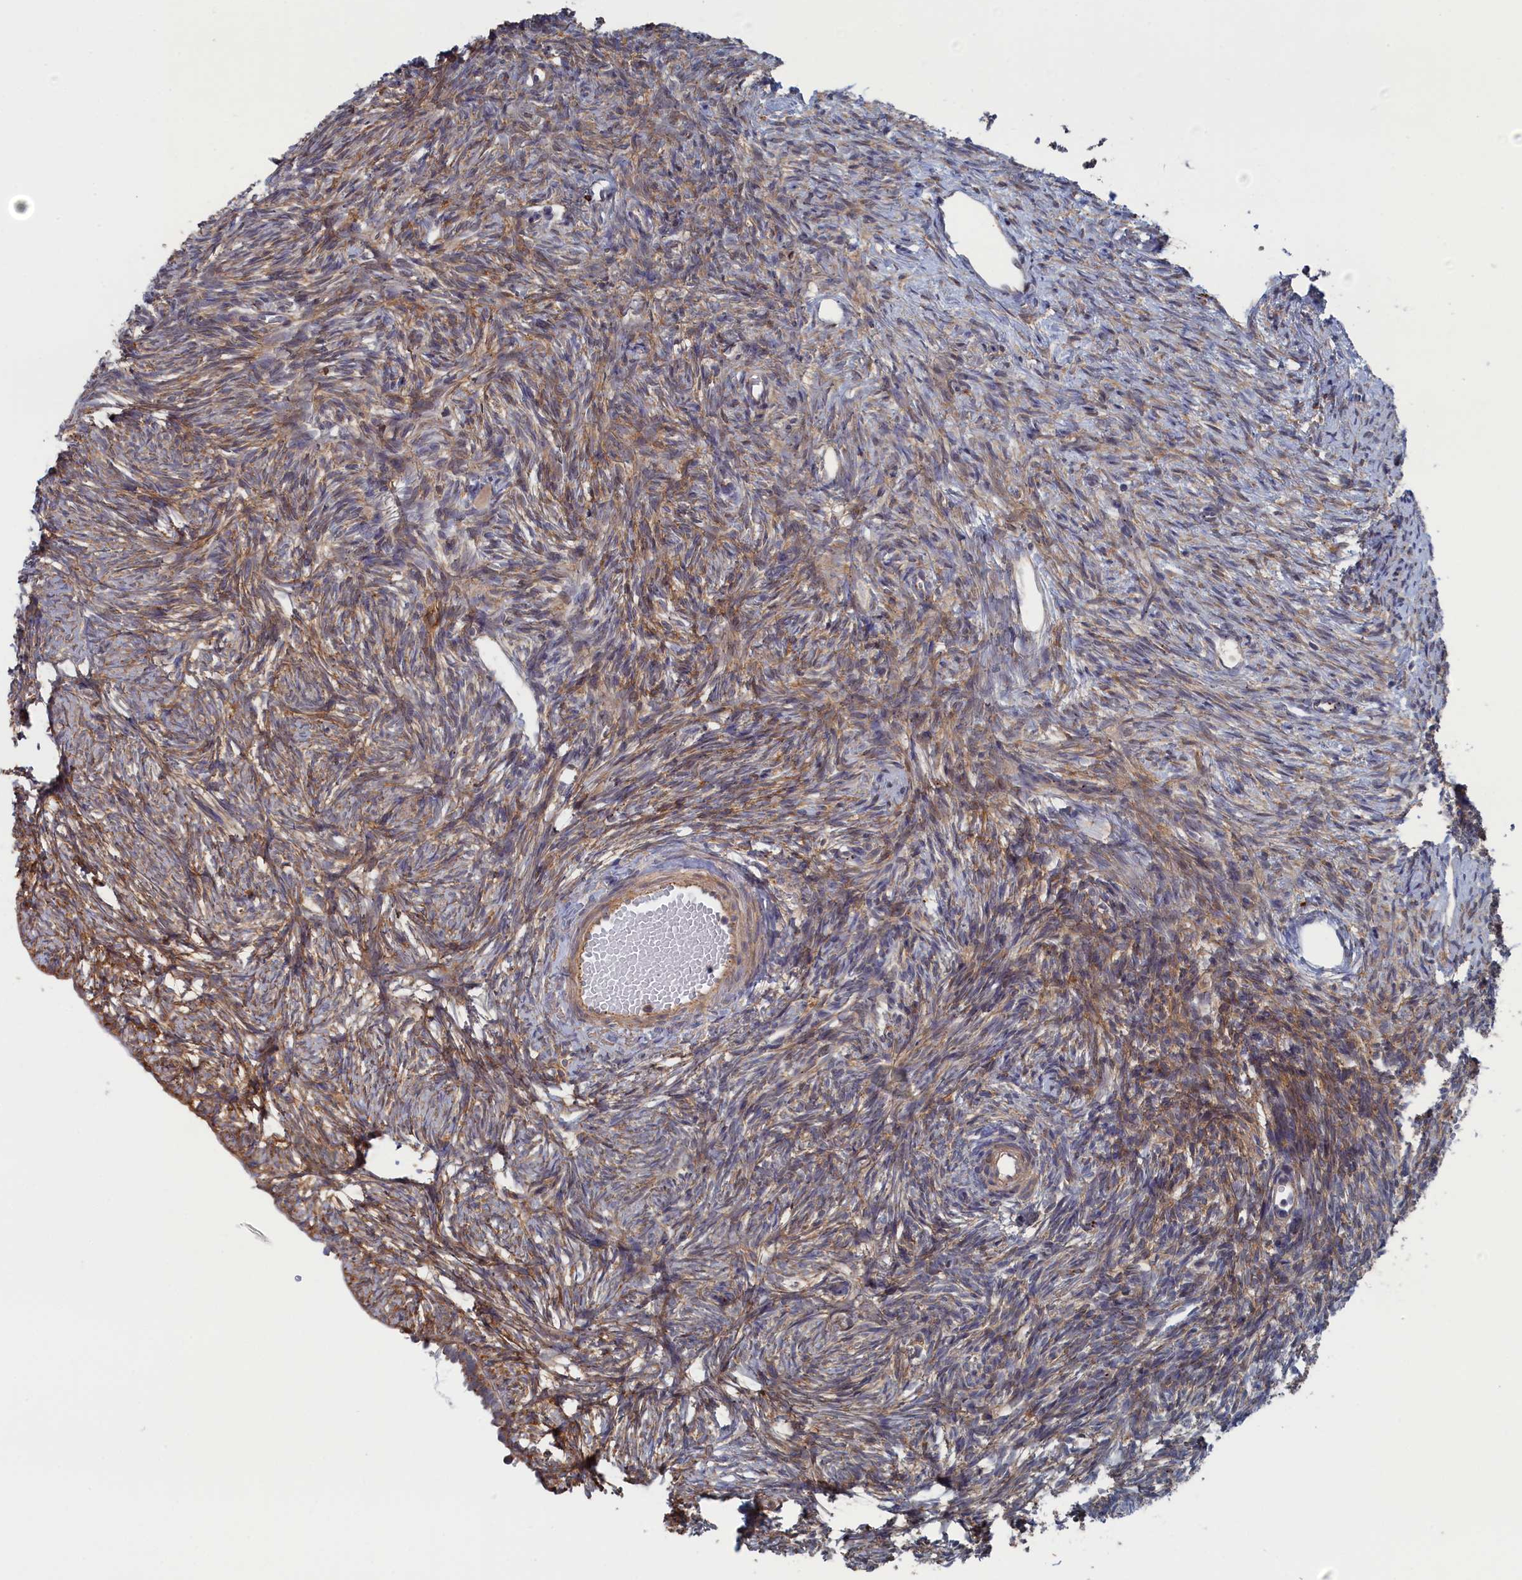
{"staining": {"intensity": "moderate", "quantity": ">75%", "location": "cytoplasmic/membranous"}, "tissue": "ovary", "cell_type": "Ovarian stroma cells", "image_type": "normal", "snomed": [{"axis": "morphology", "description": "Normal tissue, NOS"}, {"axis": "topography", "description": "Ovary"}], "caption": "Immunohistochemical staining of unremarkable ovary shows moderate cytoplasmic/membranous protein expression in about >75% of ovarian stroma cells.", "gene": "FILIP1L", "patient": {"sex": "female", "age": 51}}